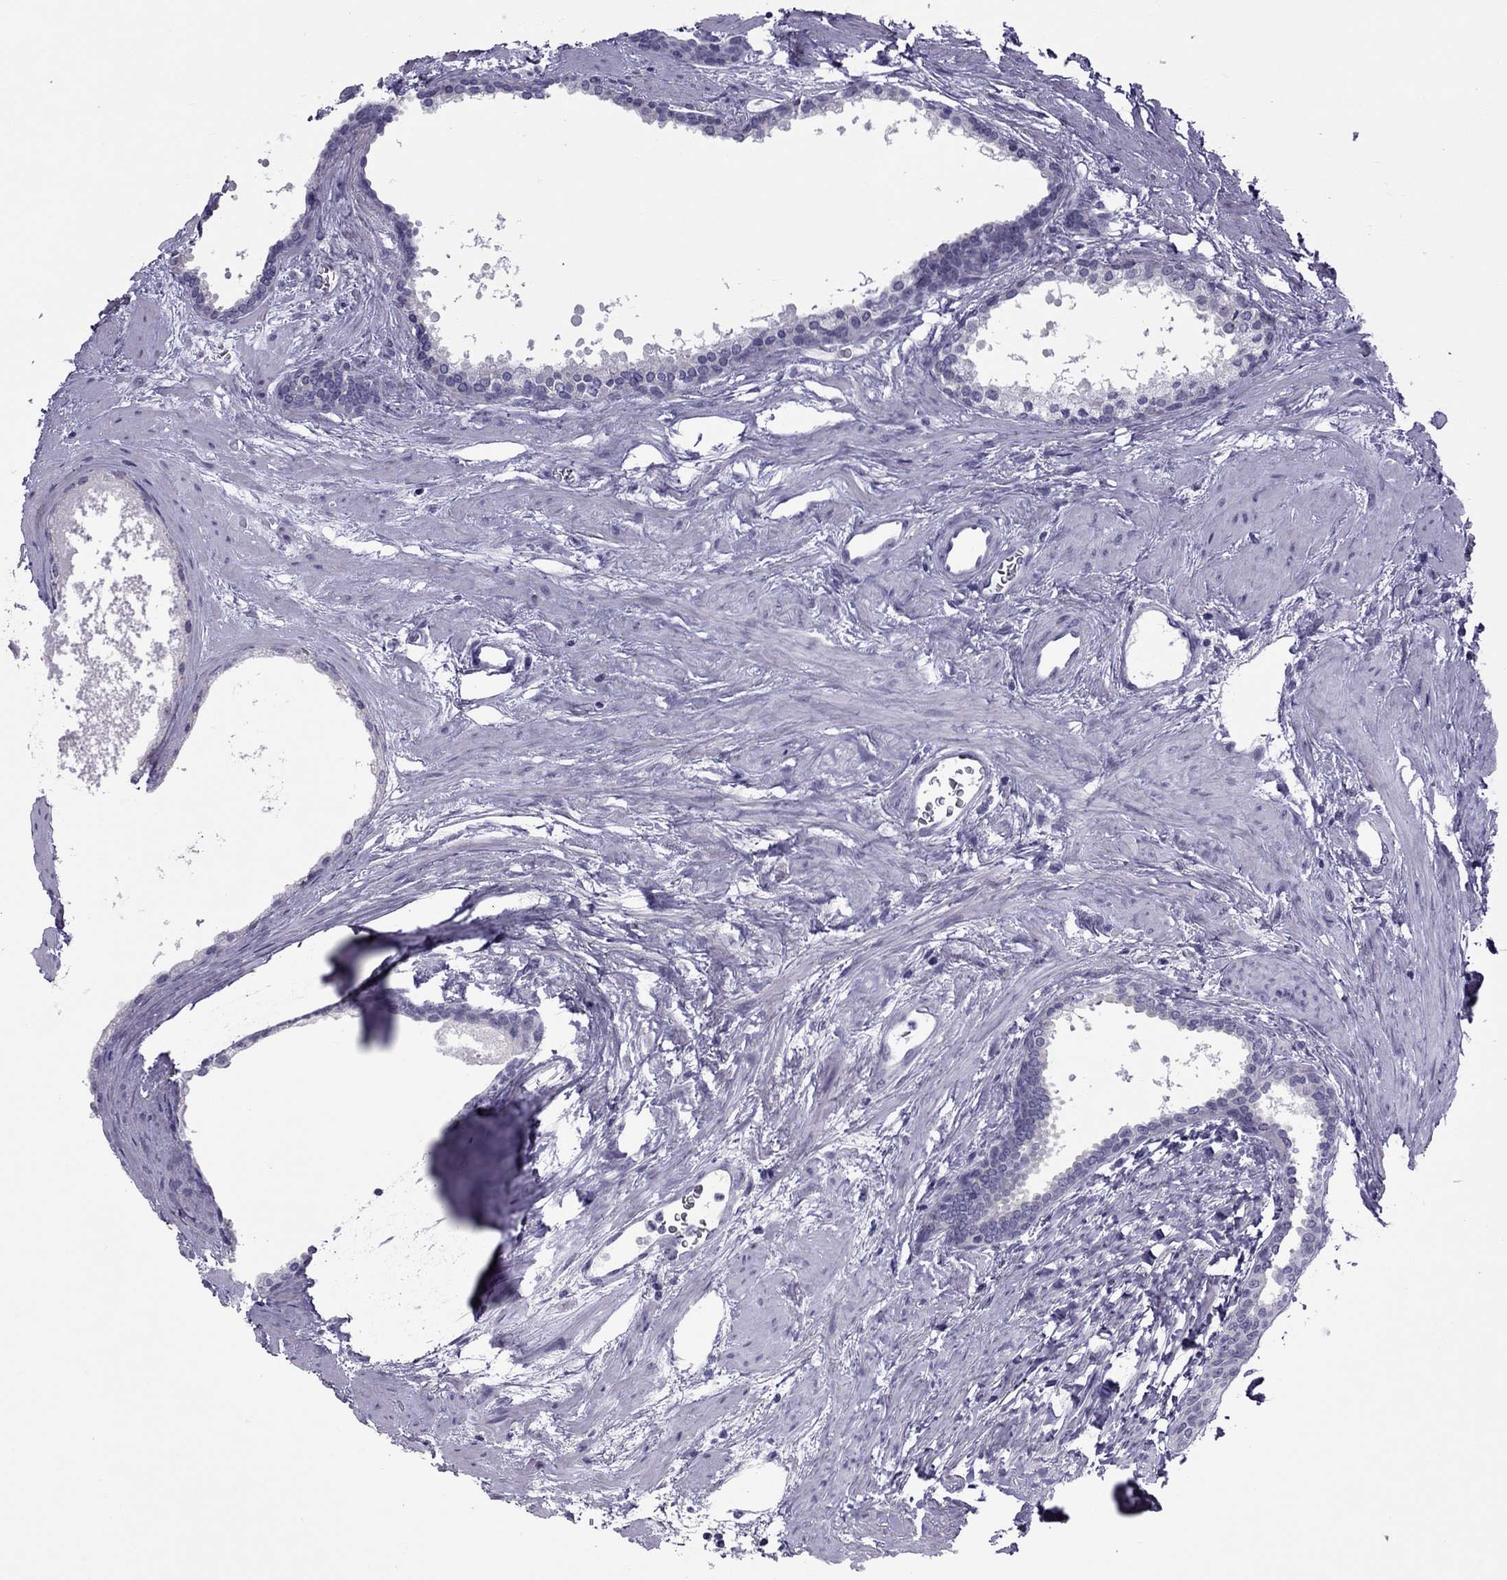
{"staining": {"intensity": "negative", "quantity": "none", "location": "none"}, "tissue": "prostate cancer", "cell_type": "Tumor cells", "image_type": "cancer", "snomed": [{"axis": "morphology", "description": "Adenocarcinoma, Low grade"}, {"axis": "topography", "description": "Prostate"}], "caption": "Immunohistochemistry of low-grade adenocarcinoma (prostate) displays no expression in tumor cells.", "gene": "TEX14", "patient": {"sex": "male", "age": 56}}